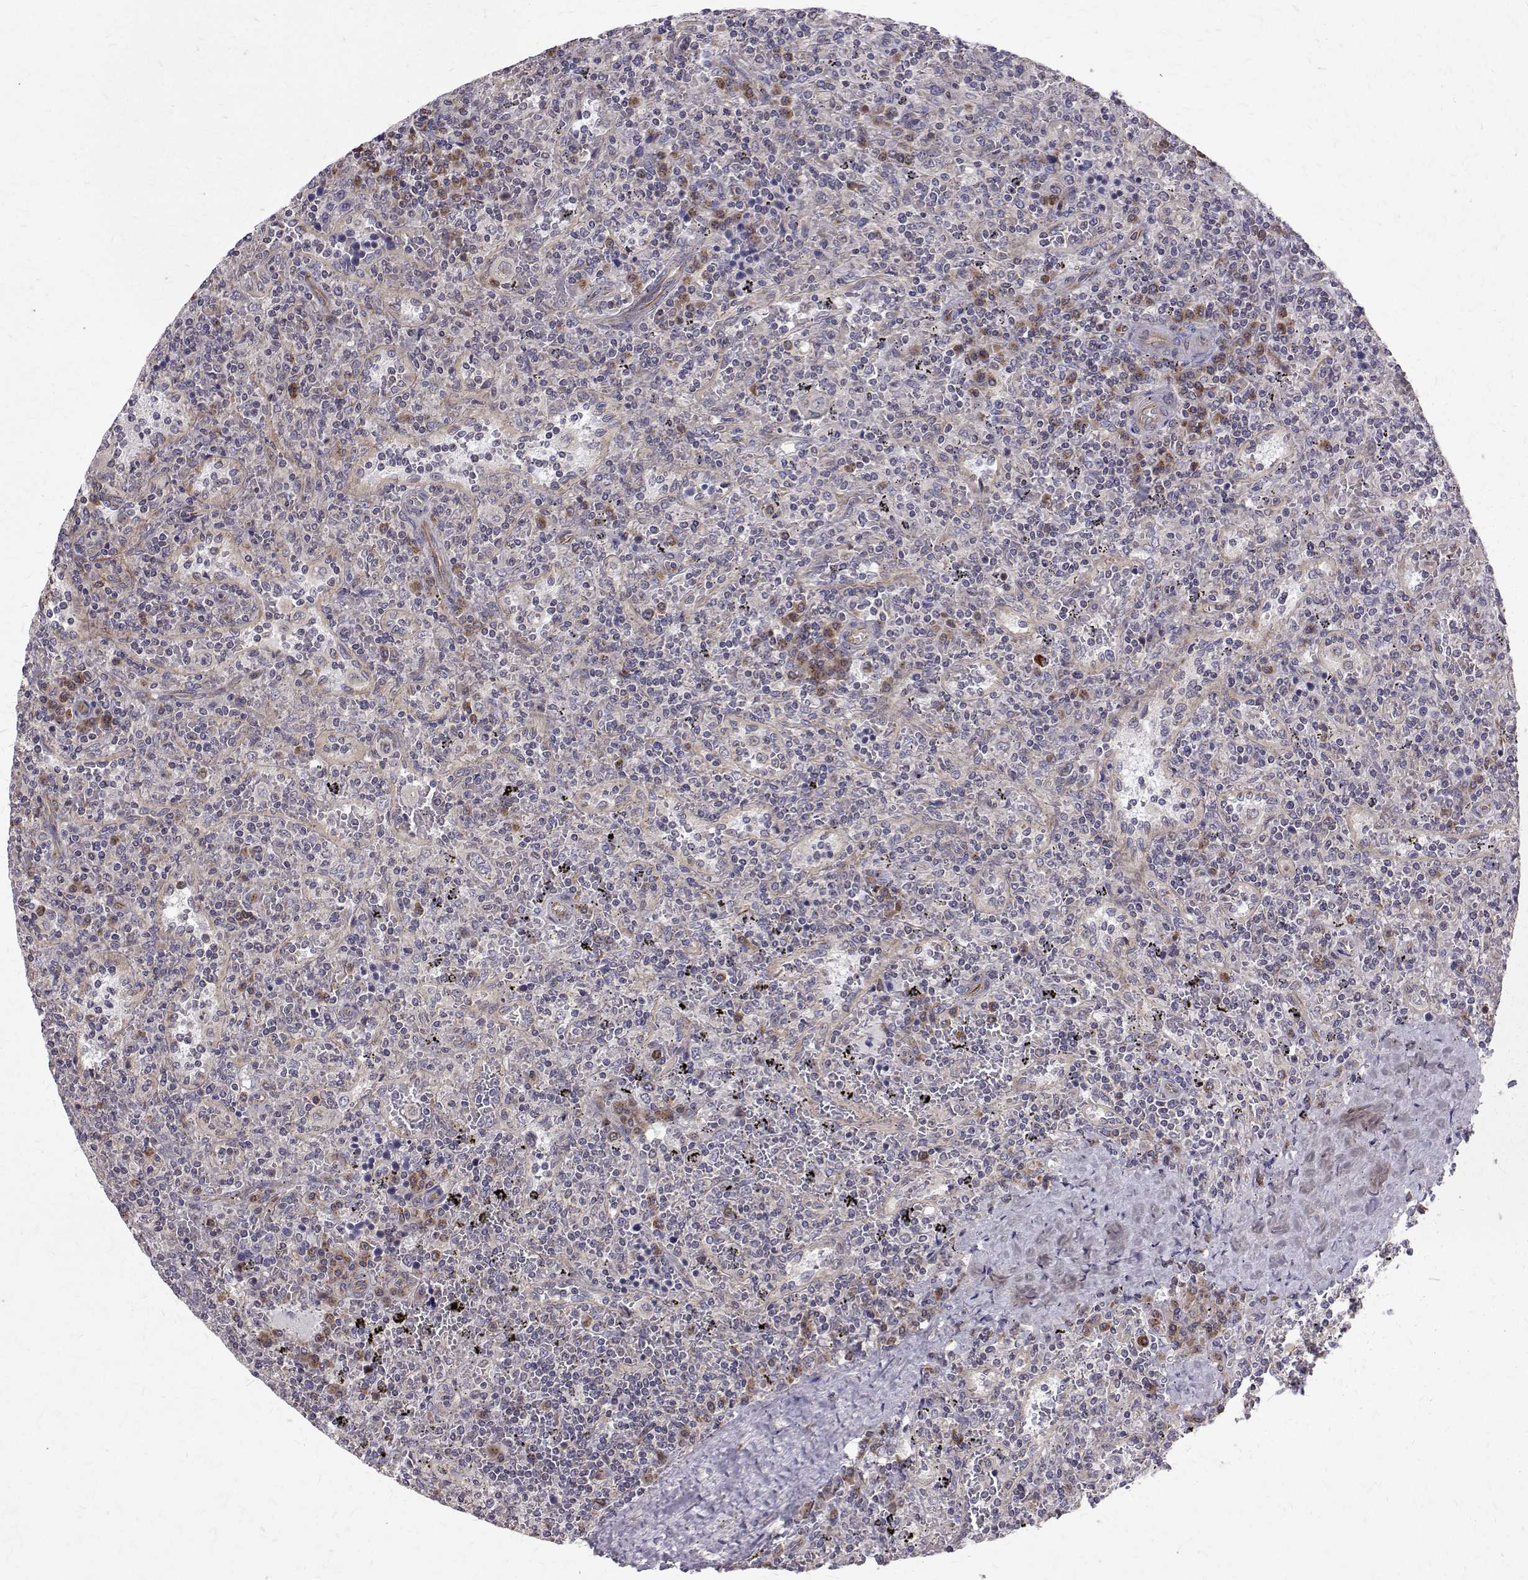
{"staining": {"intensity": "negative", "quantity": "none", "location": "none"}, "tissue": "lymphoma", "cell_type": "Tumor cells", "image_type": "cancer", "snomed": [{"axis": "morphology", "description": "Malignant lymphoma, non-Hodgkin's type, Low grade"}, {"axis": "topography", "description": "Spleen"}], "caption": "A high-resolution micrograph shows immunohistochemistry (IHC) staining of malignant lymphoma, non-Hodgkin's type (low-grade), which displays no significant positivity in tumor cells.", "gene": "ARFGAP1", "patient": {"sex": "male", "age": 62}}